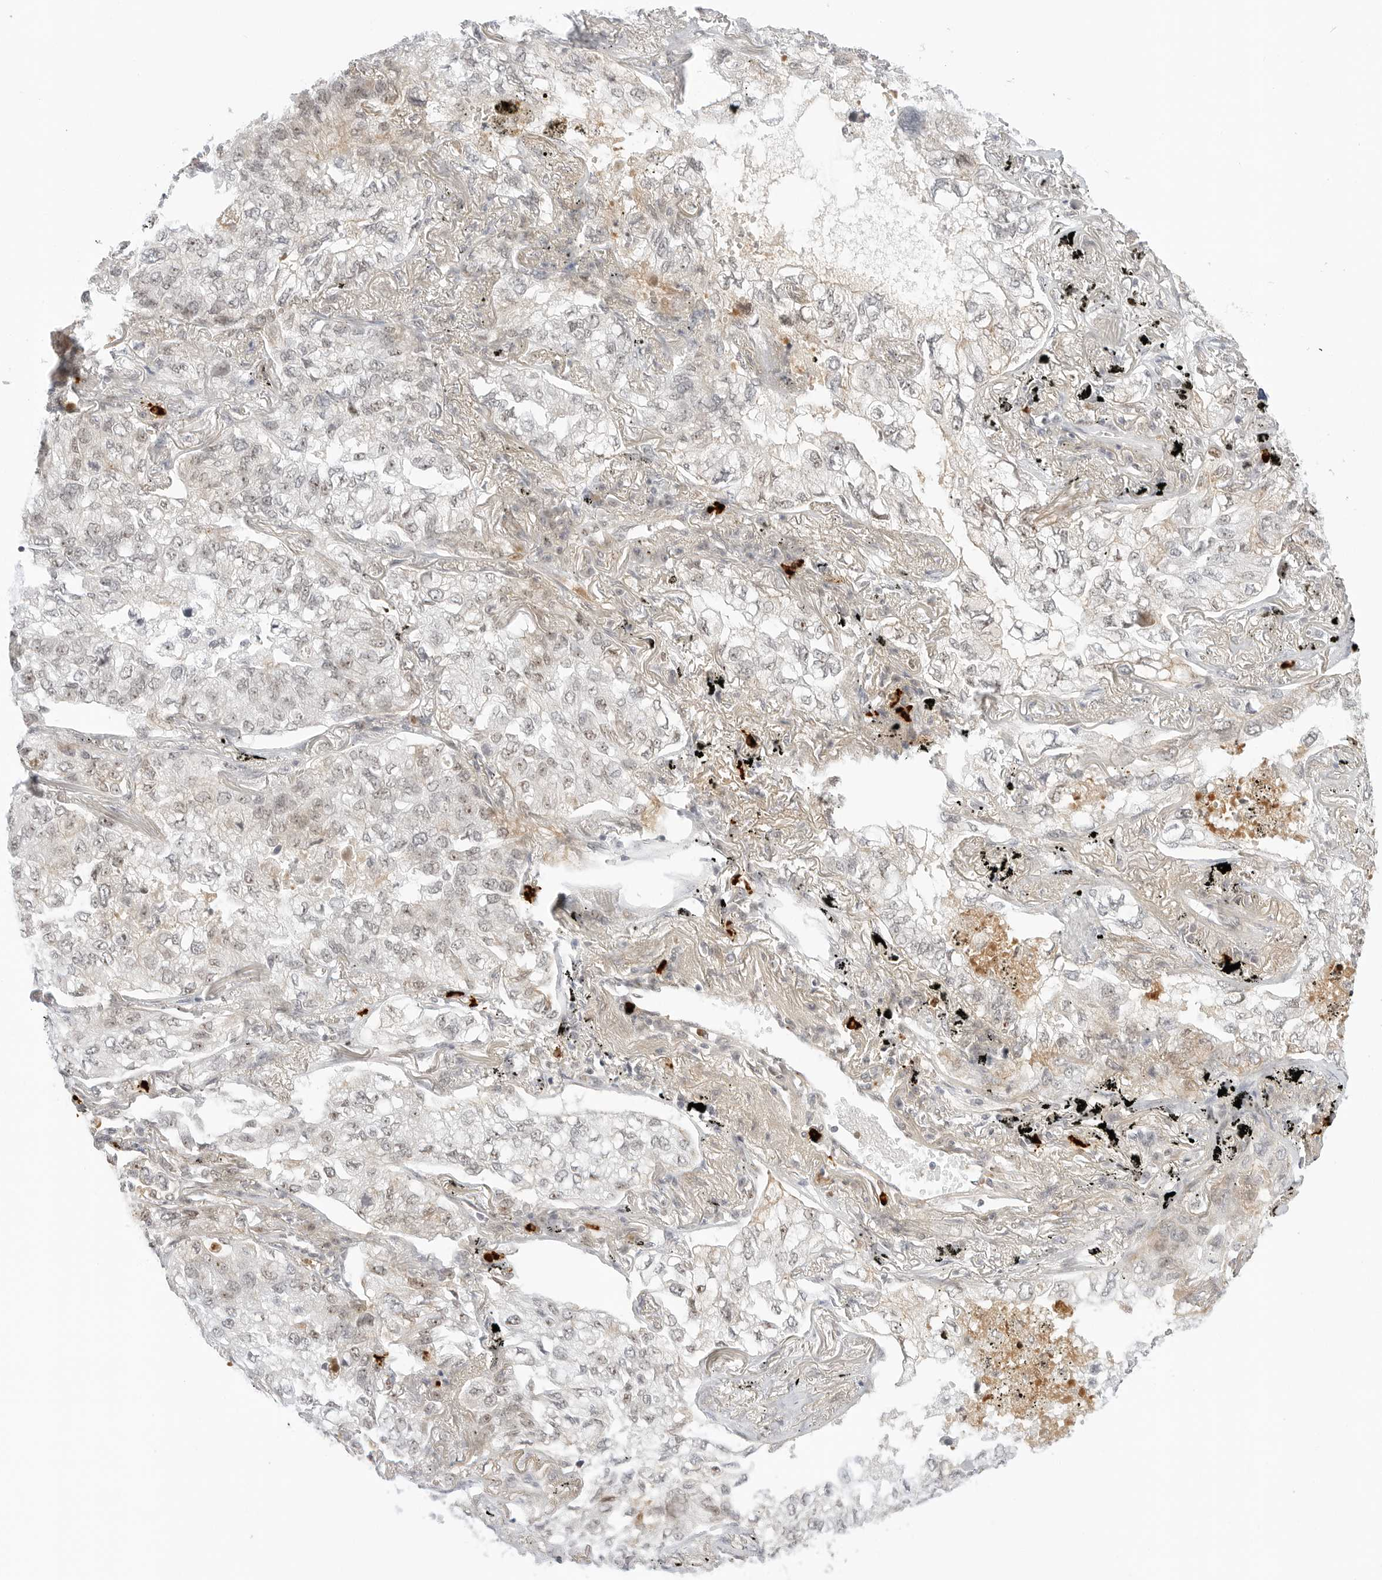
{"staining": {"intensity": "weak", "quantity": "<25%", "location": "cytoplasmic/membranous,nuclear"}, "tissue": "lung cancer", "cell_type": "Tumor cells", "image_type": "cancer", "snomed": [{"axis": "morphology", "description": "Adenocarcinoma, NOS"}, {"axis": "topography", "description": "Lung"}], "caption": "Tumor cells show no significant protein staining in adenocarcinoma (lung).", "gene": "HIPK3", "patient": {"sex": "male", "age": 65}}